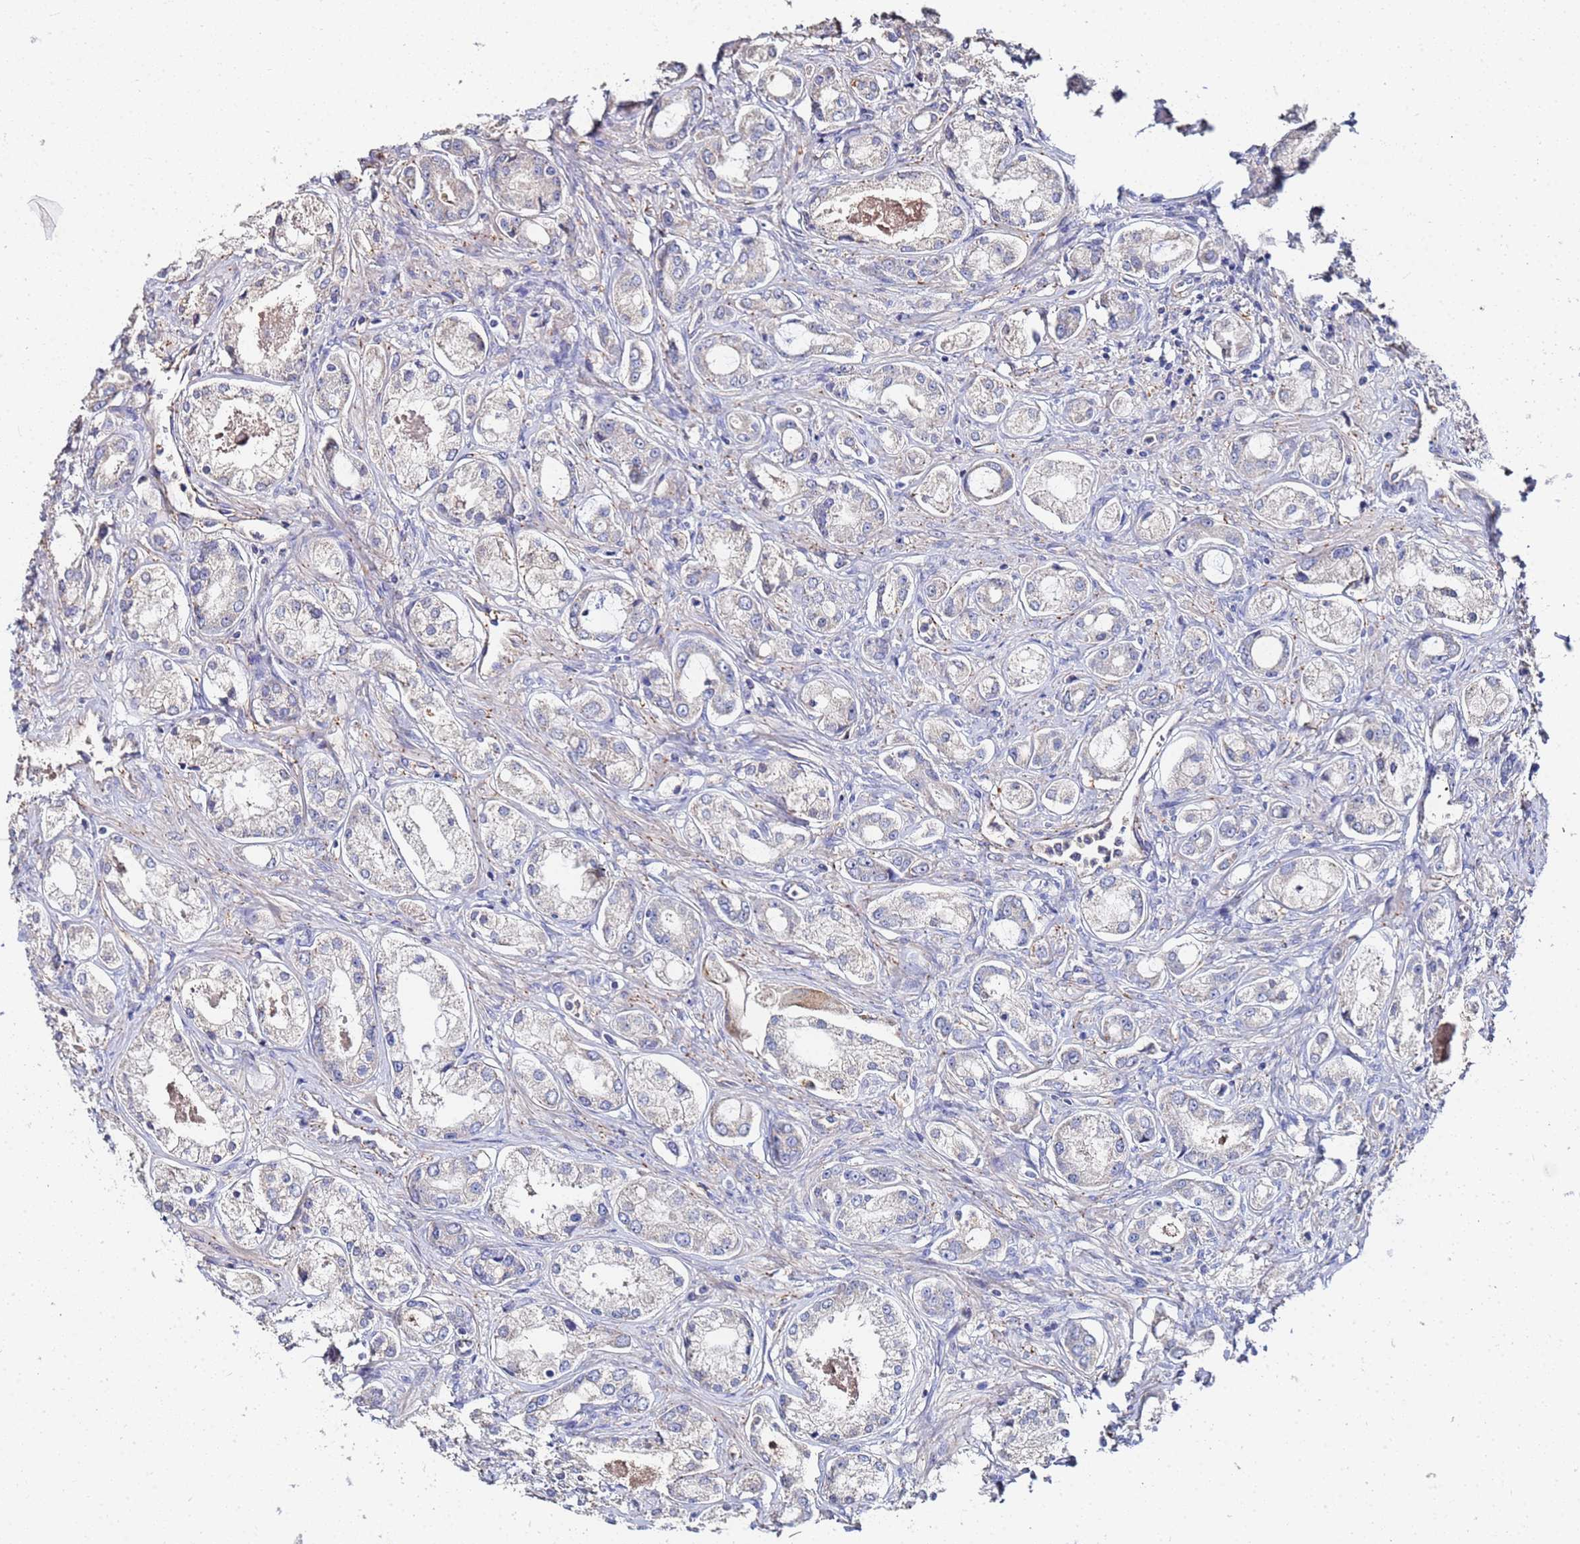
{"staining": {"intensity": "negative", "quantity": "none", "location": "none"}, "tissue": "prostate cancer", "cell_type": "Tumor cells", "image_type": "cancer", "snomed": [{"axis": "morphology", "description": "Adenocarcinoma, Low grade"}, {"axis": "topography", "description": "Prostate"}], "caption": "Tumor cells show no significant positivity in prostate cancer (low-grade adenocarcinoma).", "gene": "TCP10L", "patient": {"sex": "male", "age": 68}}